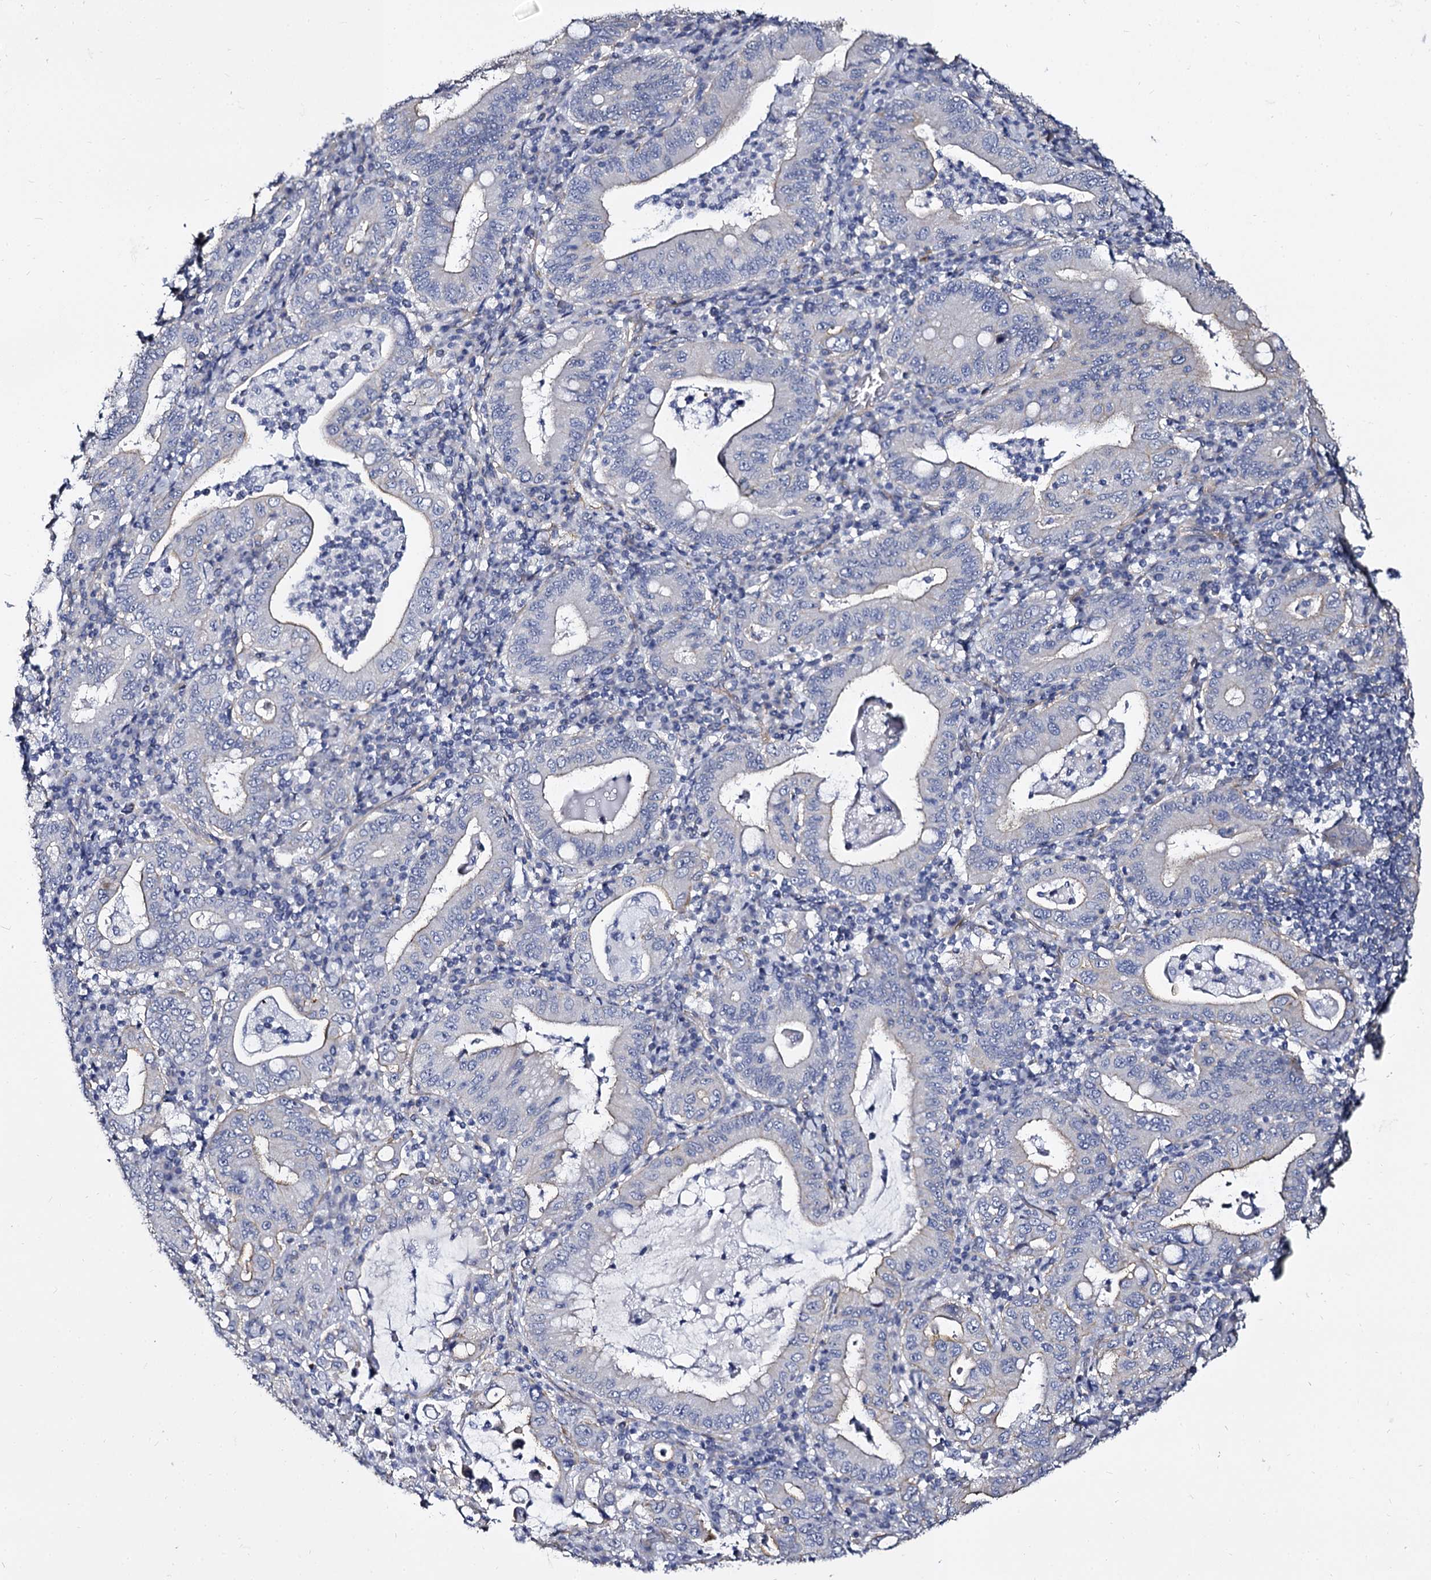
{"staining": {"intensity": "negative", "quantity": "none", "location": "none"}, "tissue": "stomach cancer", "cell_type": "Tumor cells", "image_type": "cancer", "snomed": [{"axis": "morphology", "description": "Normal tissue, NOS"}, {"axis": "morphology", "description": "Adenocarcinoma, NOS"}, {"axis": "topography", "description": "Esophagus"}, {"axis": "topography", "description": "Stomach, upper"}, {"axis": "topography", "description": "Peripheral nerve tissue"}], "caption": "Protein analysis of stomach cancer (adenocarcinoma) demonstrates no significant positivity in tumor cells.", "gene": "CBFB", "patient": {"sex": "male", "age": 62}}